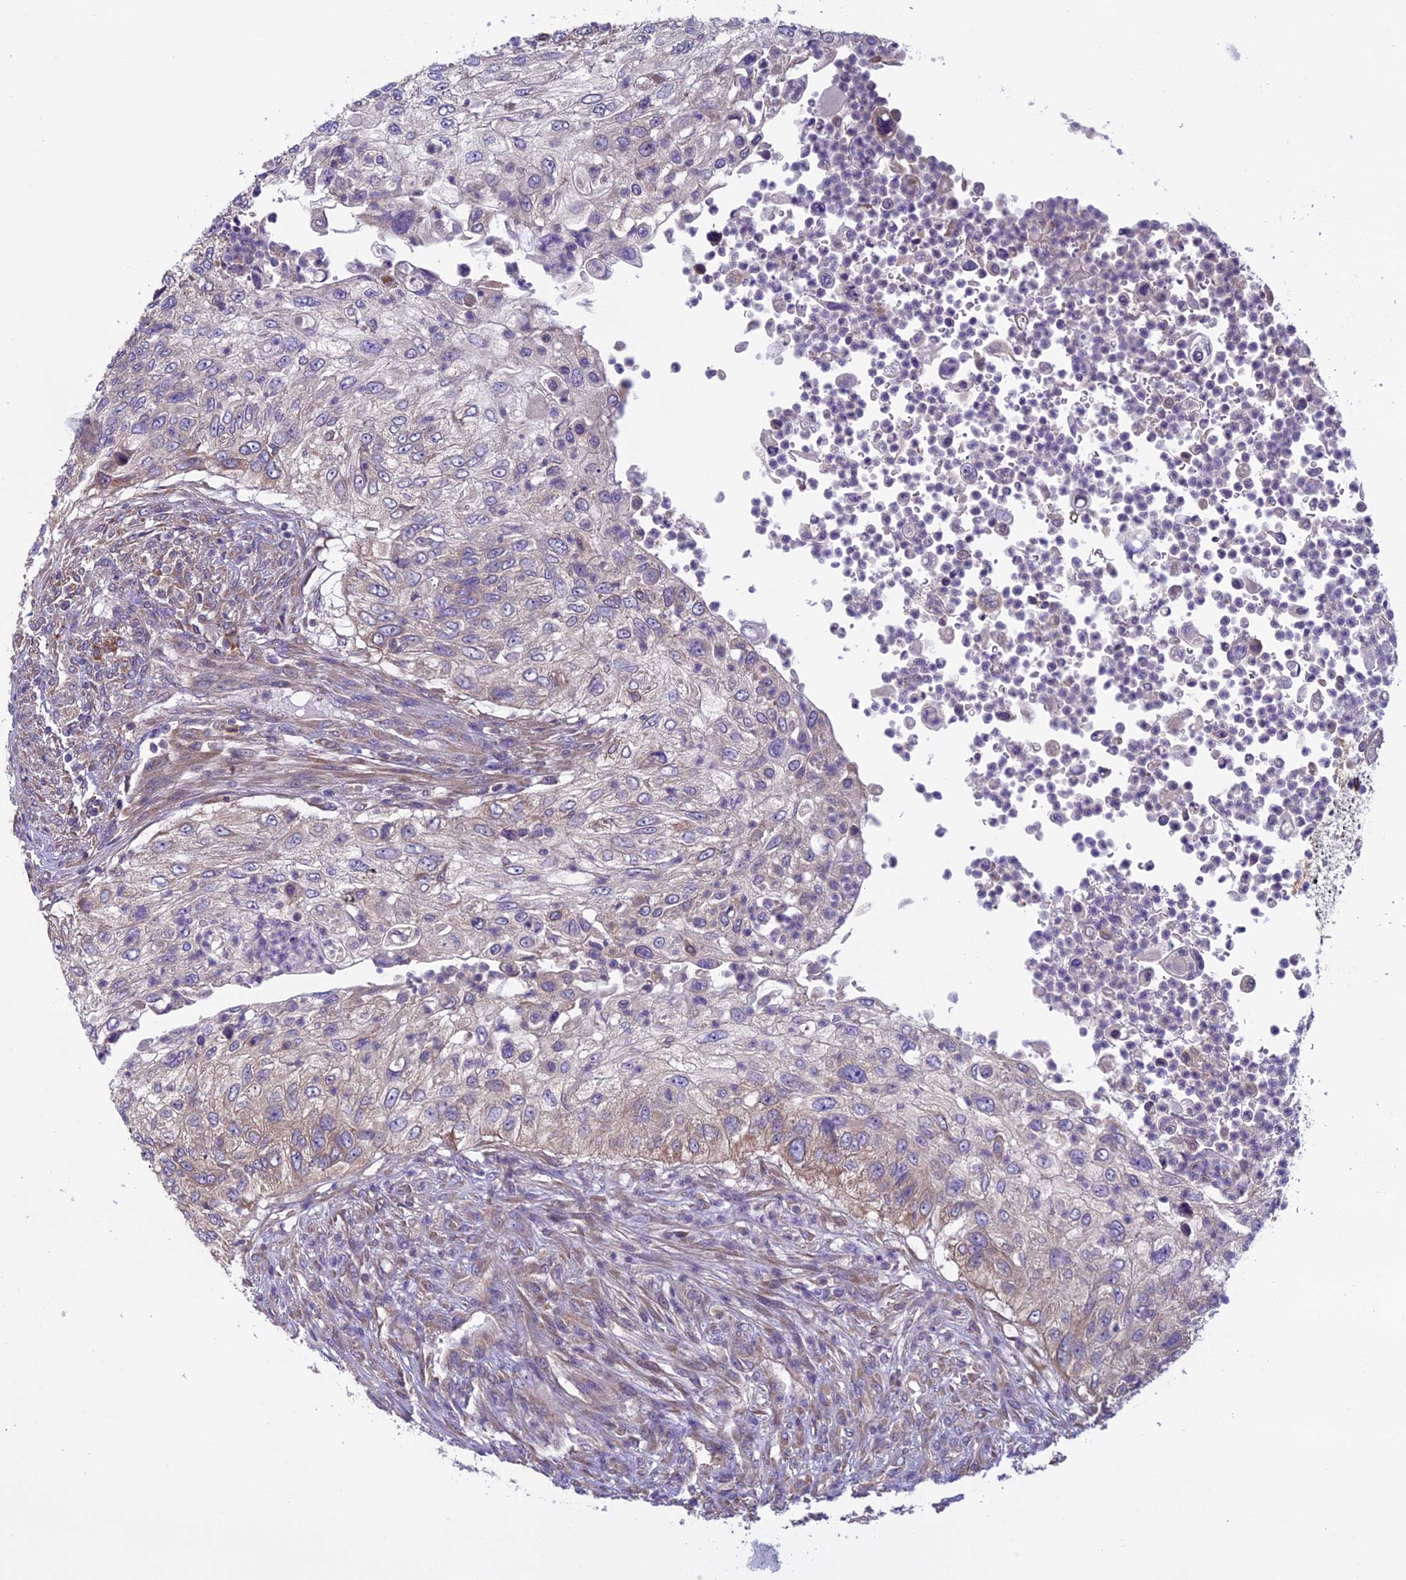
{"staining": {"intensity": "negative", "quantity": "none", "location": "none"}, "tissue": "urothelial cancer", "cell_type": "Tumor cells", "image_type": "cancer", "snomed": [{"axis": "morphology", "description": "Urothelial carcinoma, High grade"}, {"axis": "topography", "description": "Urinary bladder"}], "caption": "This photomicrograph is of high-grade urothelial carcinoma stained with immunohistochemistry (IHC) to label a protein in brown with the nuclei are counter-stained blue. There is no expression in tumor cells.", "gene": "DCTN5", "patient": {"sex": "female", "age": 60}}